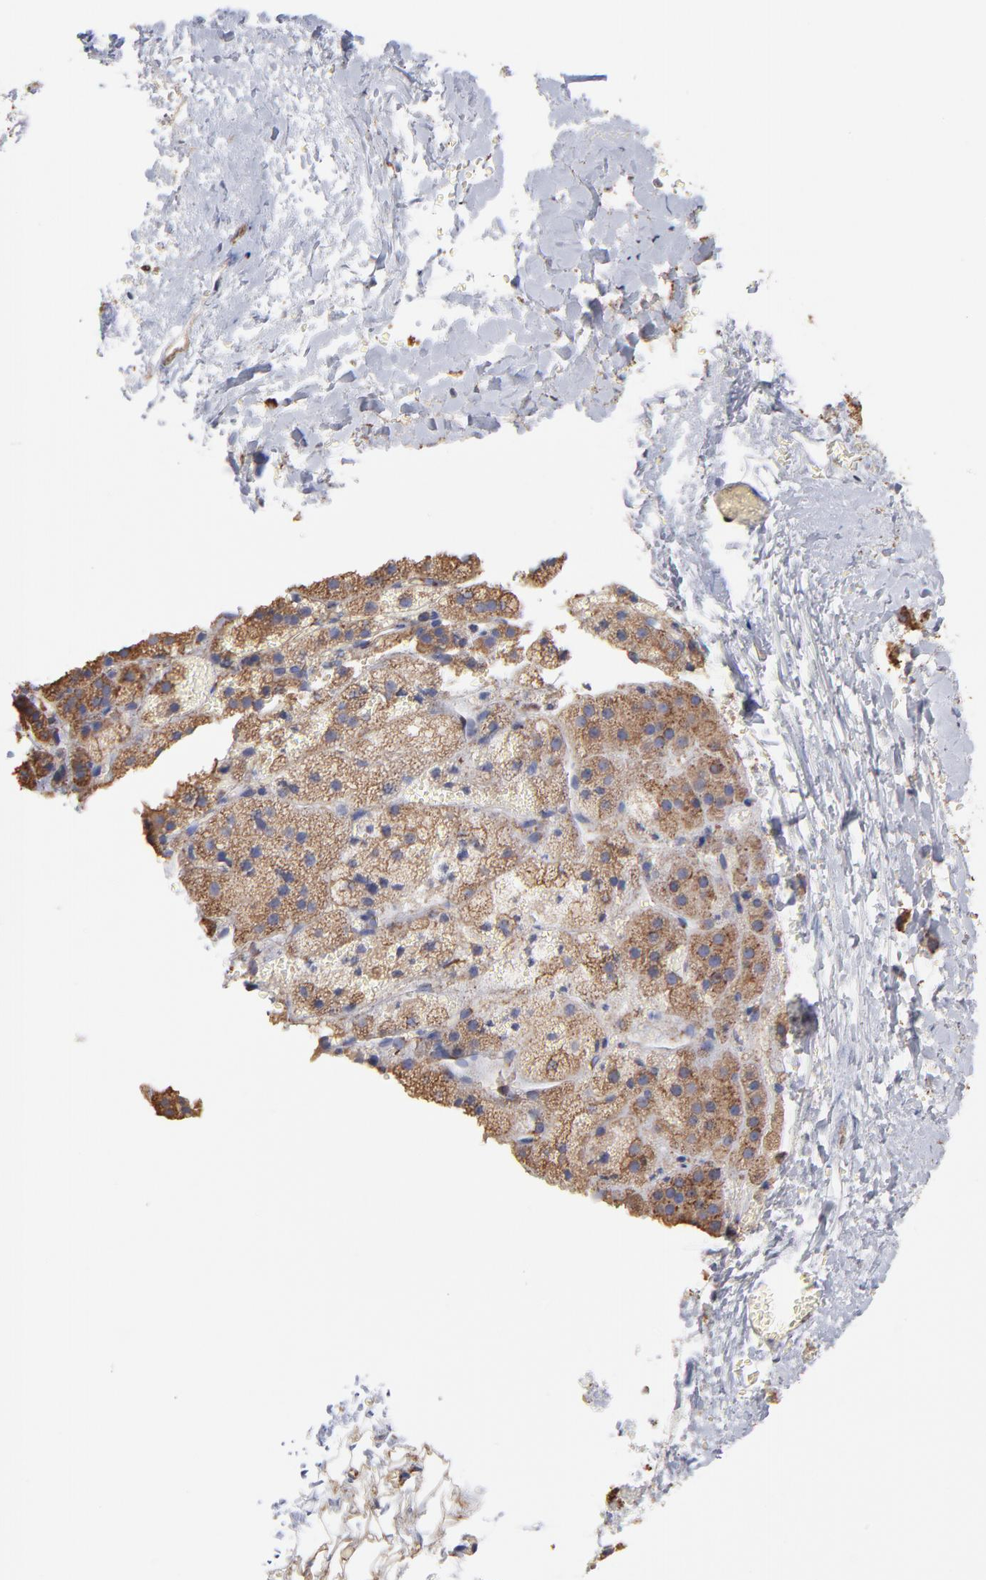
{"staining": {"intensity": "moderate", "quantity": ">75%", "location": "cytoplasmic/membranous"}, "tissue": "adrenal gland", "cell_type": "Glandular cells", "image_type": "normal", "snomed": [{"axis": "morphology", "description": "Normal tissue, NOS"}, {"axis": "topography", "description": "Adrenal gland"}], "caption": "High-magnification brightfield microscopy of unremarkable adrenal gland stained with DAB (brown) and counterstained with hematoxylin (blue). glandular cells exhibit moderate cytoplasmic/membranous expression is present in about>75% of cells.", "gene": "RPL9", "patient": {"sex": "female", "age": 44}}